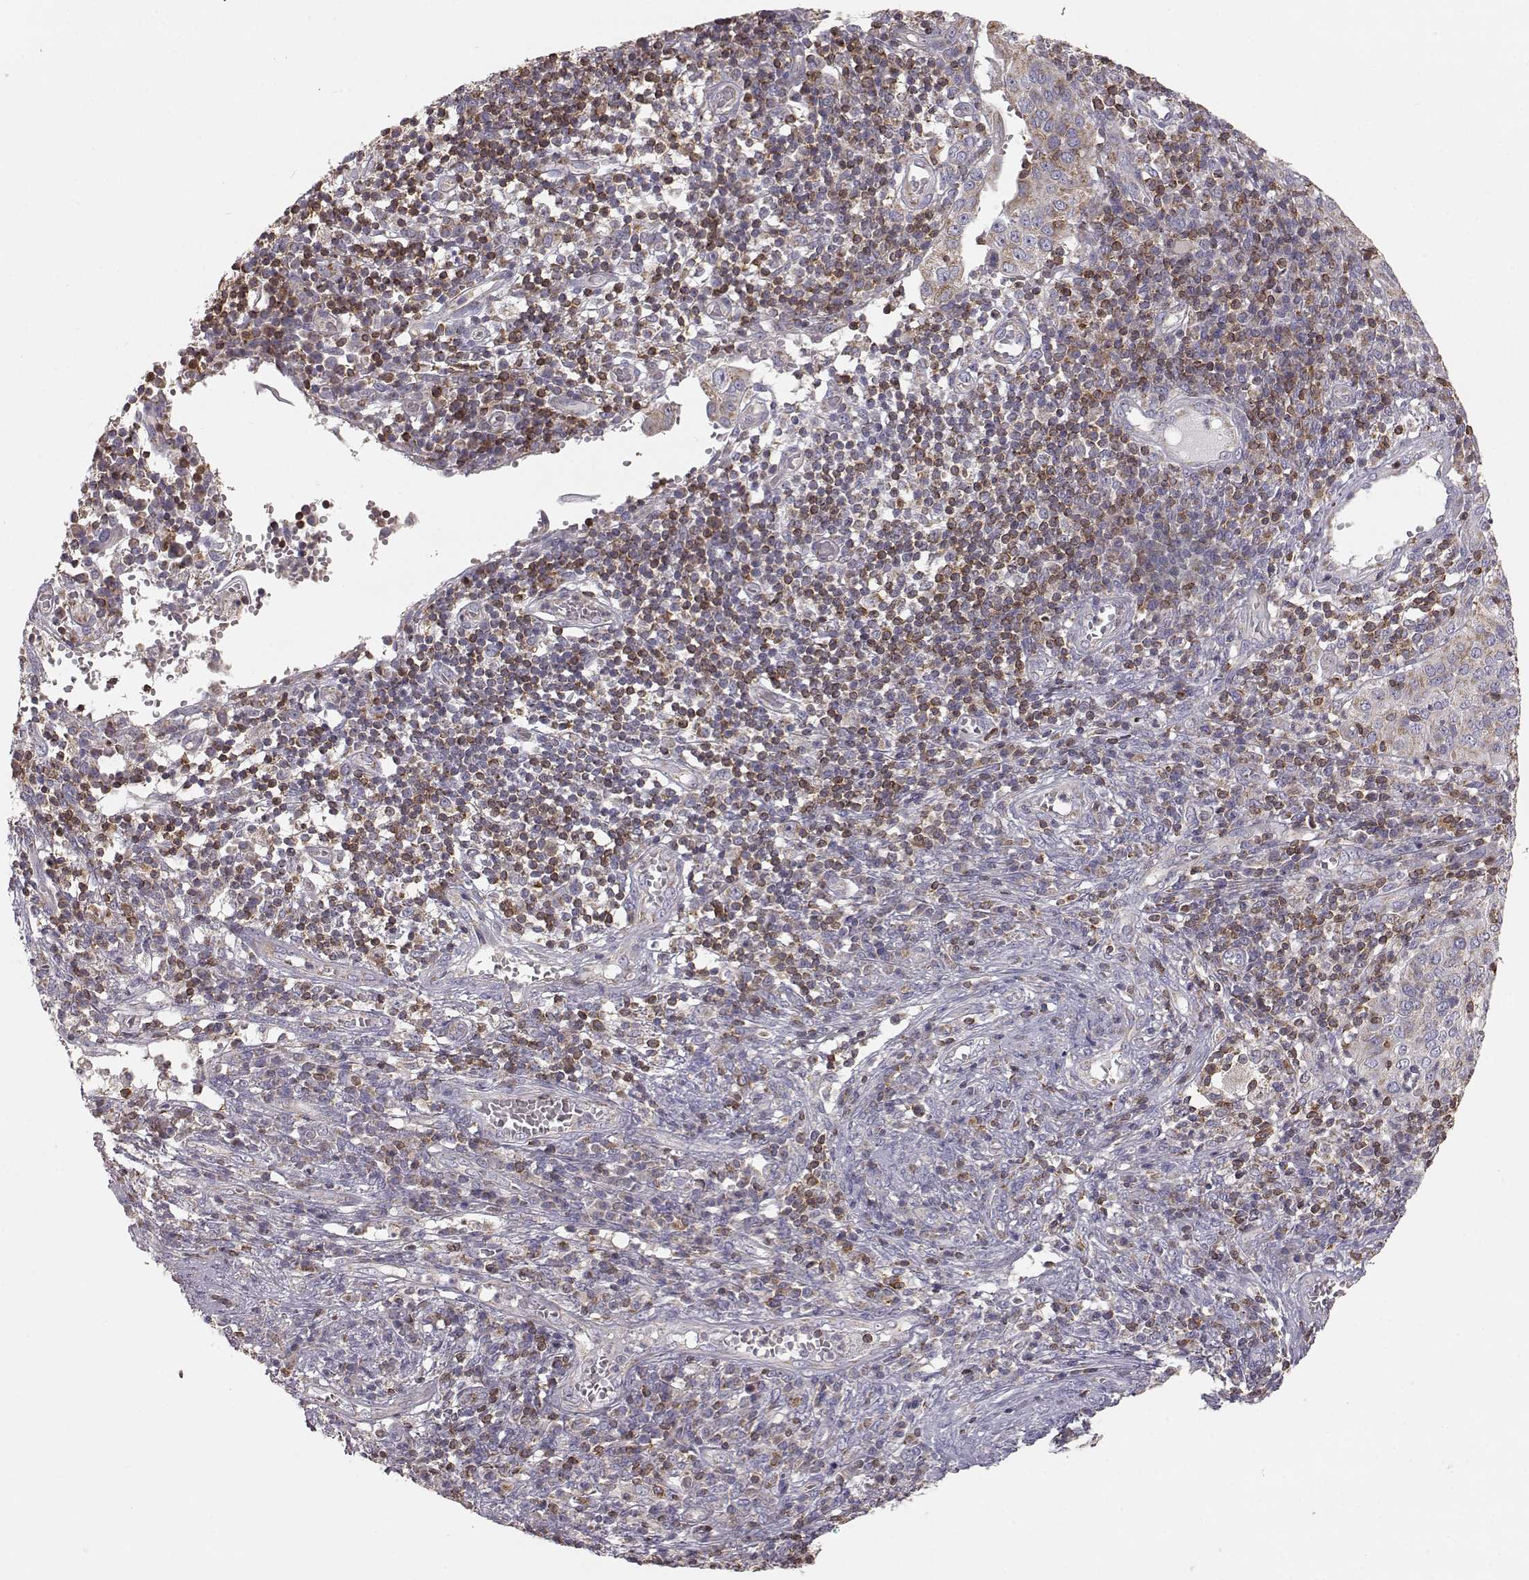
{"staining": {"intensity": "moderate", "quantity": ">75%", "location": "cytoplasmic/membranous"}, "tissue": "cervical cancer", "cell_type": "Tumor cells", "image_type": "cancer", "snomed": [{"axis": "morphology", "description": "Squamous cell carcinoma, NOS"}, {"axis": "topography", "description": "Cervix"}], "caption": "Cervical squamous cell carcinoma stained with a brown dye reveals moderate cytoplasmic/membranous positive staining in about >75% of tumor cells.", "gene": "GRAP2", "patient": {"sex": "female", "age": 39}}